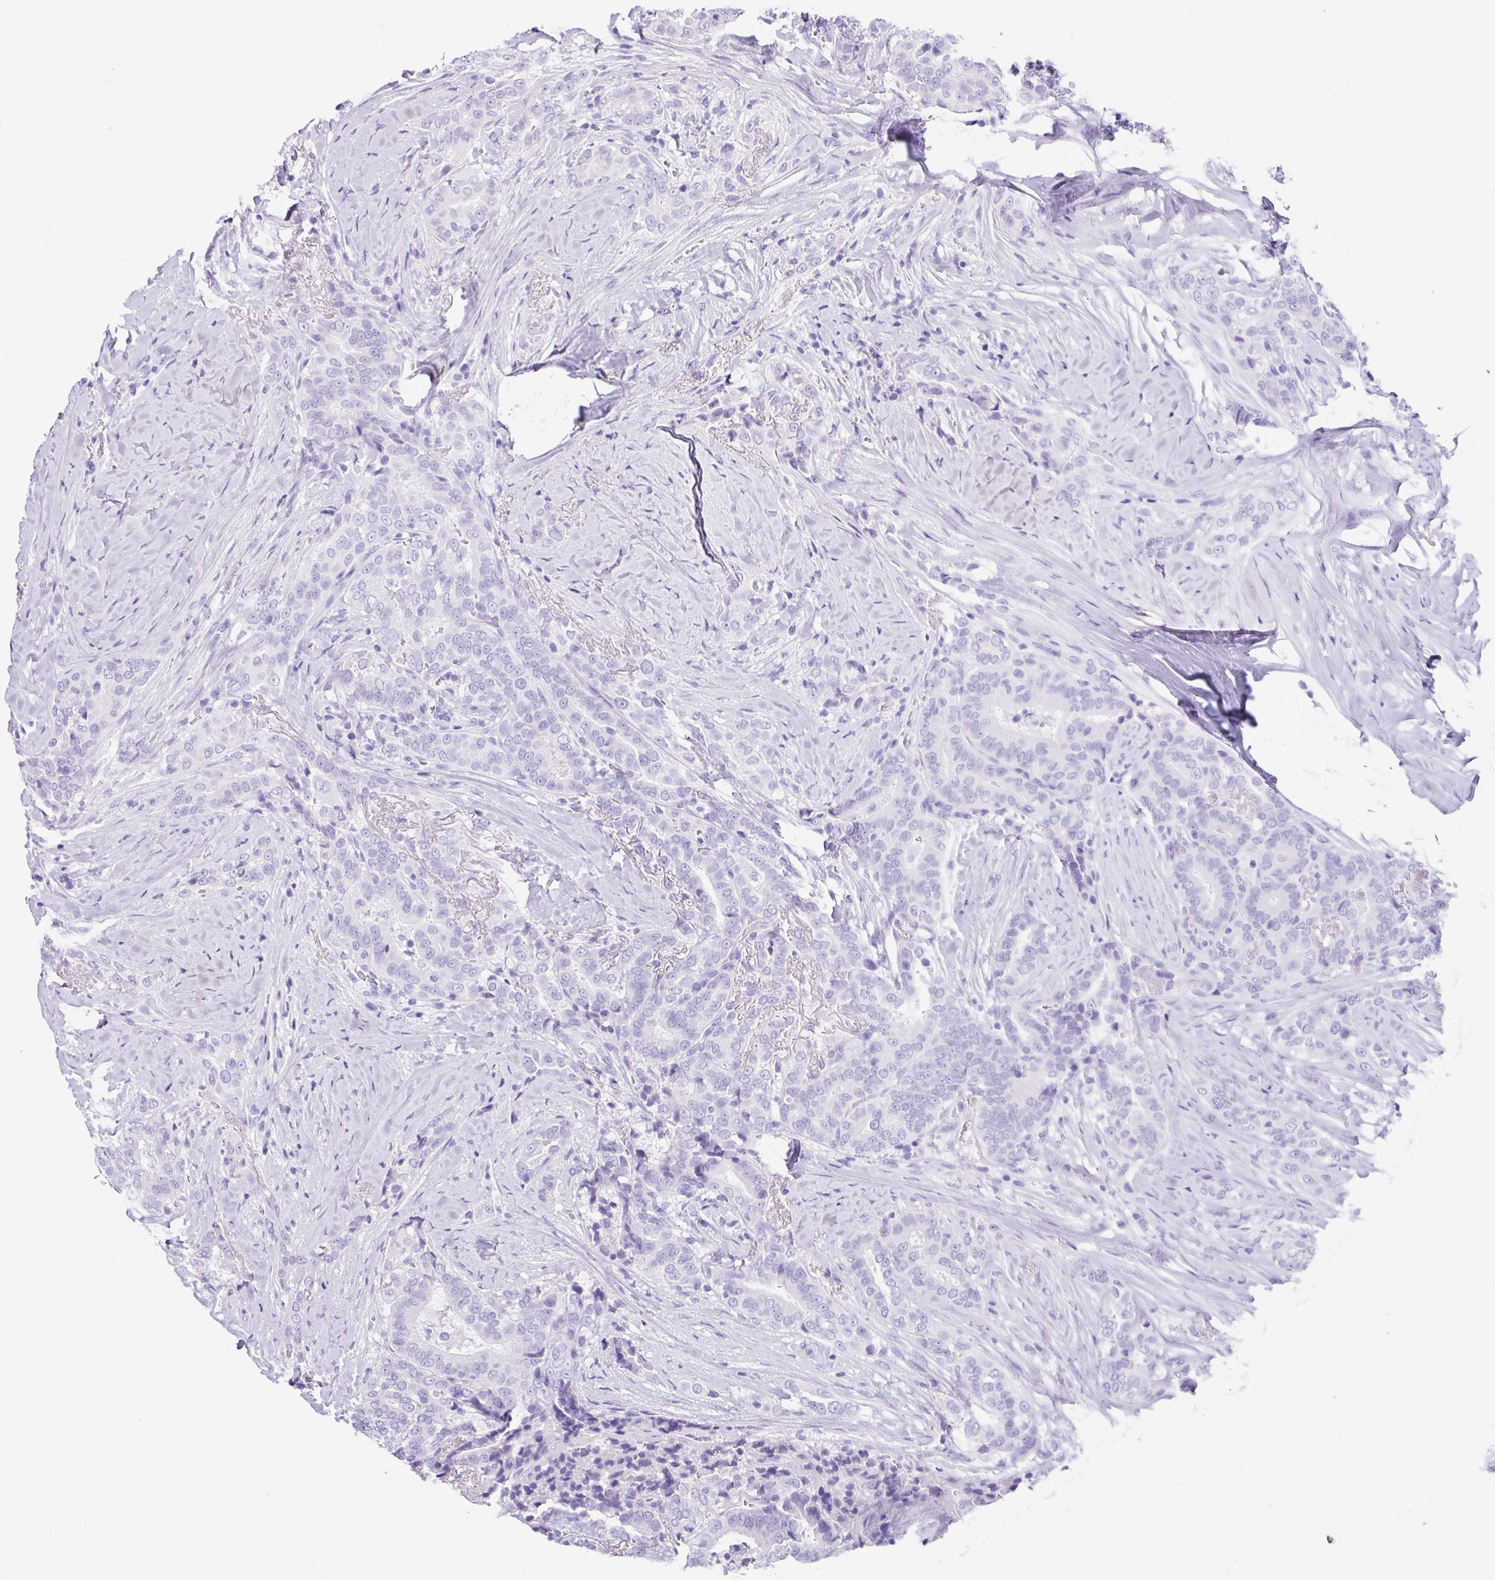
{"staining": {"intensity": "negative", "quantity": "none", "location": "none"}, "tissue": "thyroid cancer", "cell_type": "Tumor cells", "image_type": "cancer", "snomed": [{"axis": "morphology", "description": "Papillary adenocarcinoma, NOS"}, {"axis": "topography", "description": "Thyroid gland"}], "caption": "Immunohistochemistry (IHC) histopathology image of thyroid cancer stained for a protein (brown), which demonstrates no positivity in tumor cells.", "gene": "ZG16", "patient": {"sex": "male", "age": 61}}